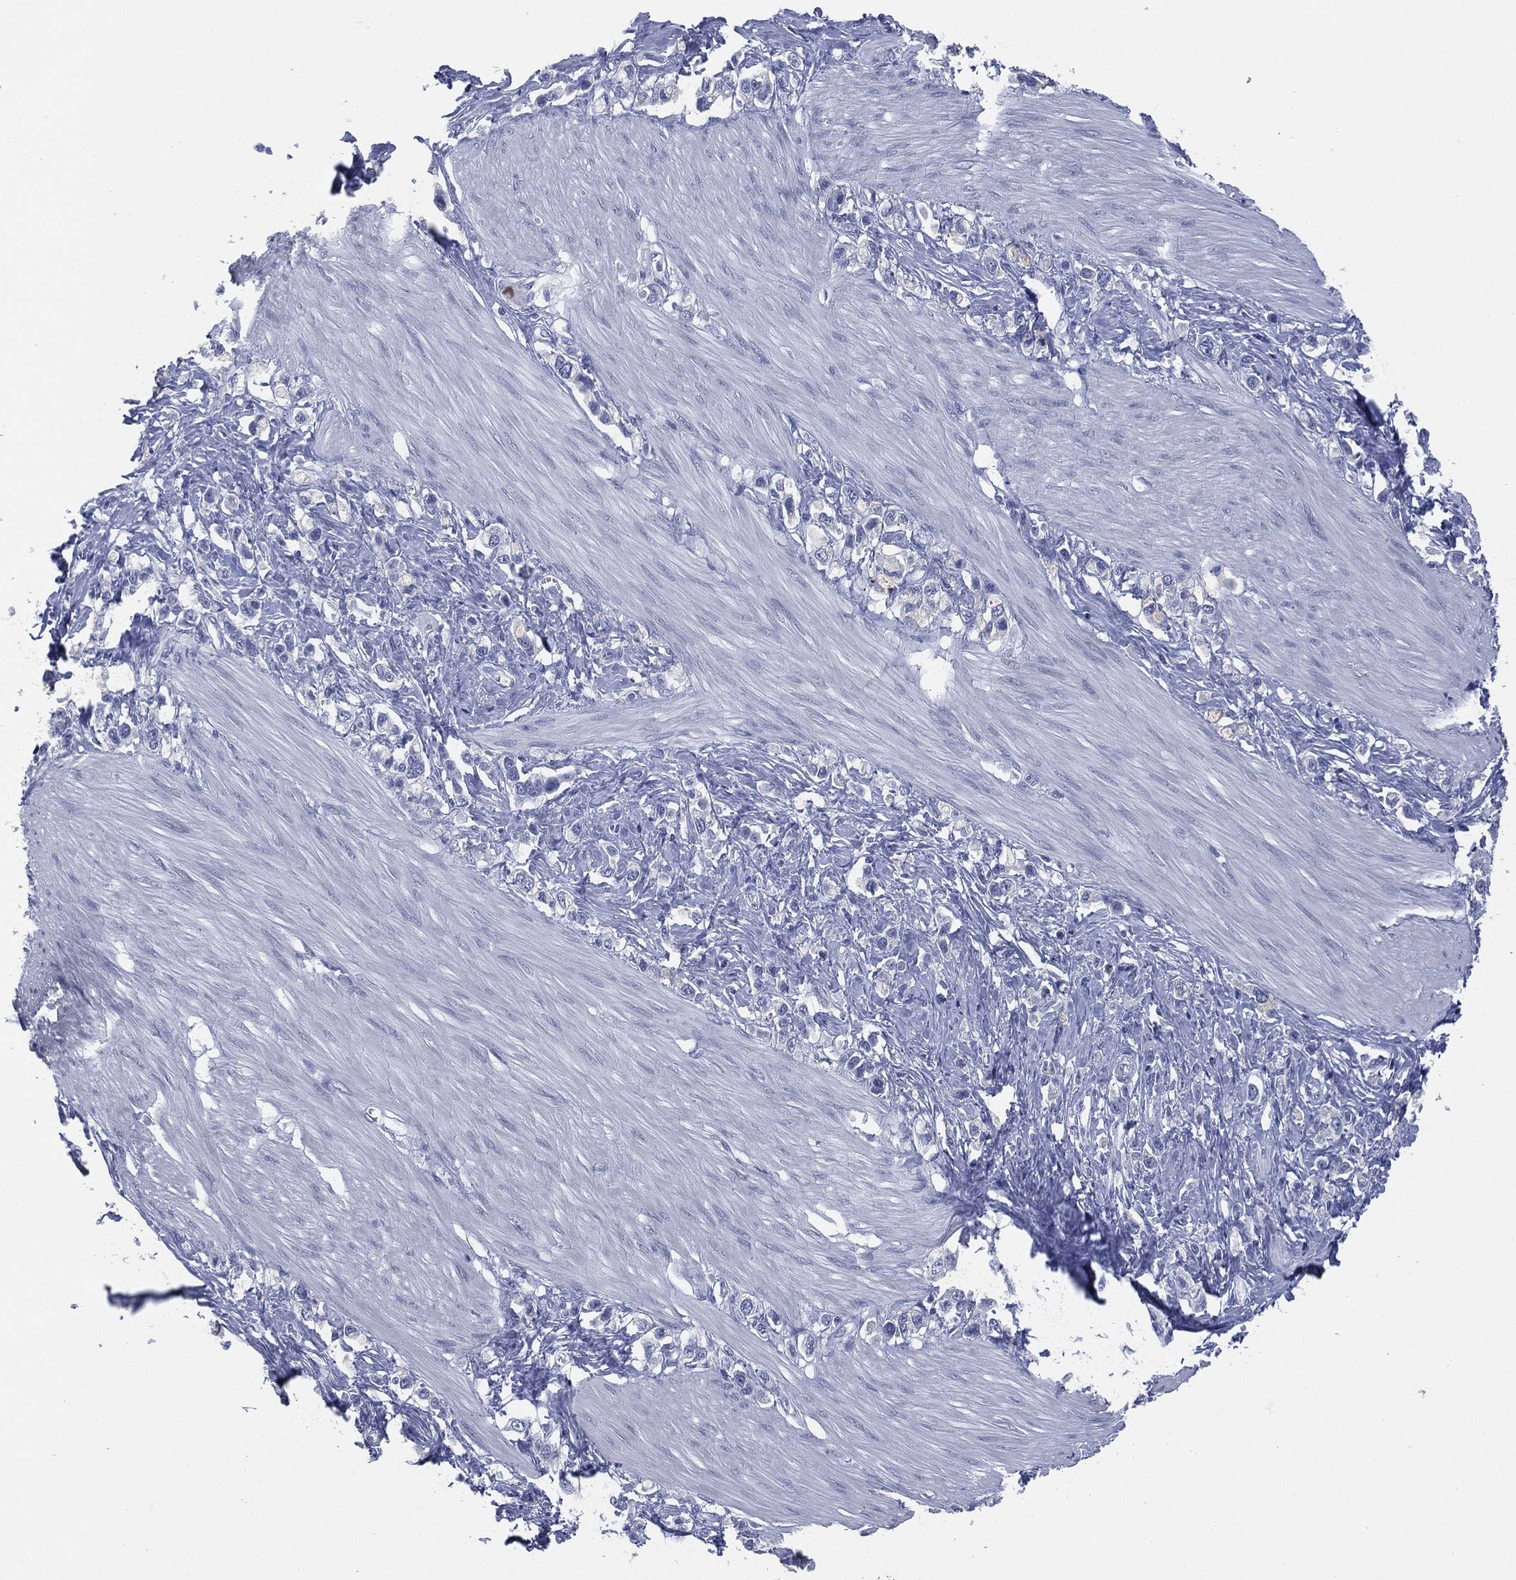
{"staining": {"intensity": "negative", "quantity": "none", "location": "none"}, "tissue": "stomach cancer", "cell_type": "Tumor cells", "image_type": "cancer", "snomed": [{"axis": "morphology", "description": "Normal tissue, NOS"}, {"axis": "morphology", "description": "Adenocarcinoma, NOS"}, {"axis": "morphology", "description": "Adenocarcinoma, High grade"}, {"axis": "topography", "description": "Stomach, upper"}, {"axis": "topography", "description": "Stomach"}], "caption": "Micrograph shows no significant protein positivity in tumor cells of stomach cancer. (Brightfield microscopy of DAB immunohistochemistry (IHC) at high magnification).", "gene": "MUC16", "patient": {"sex": "female", "age": 65}}